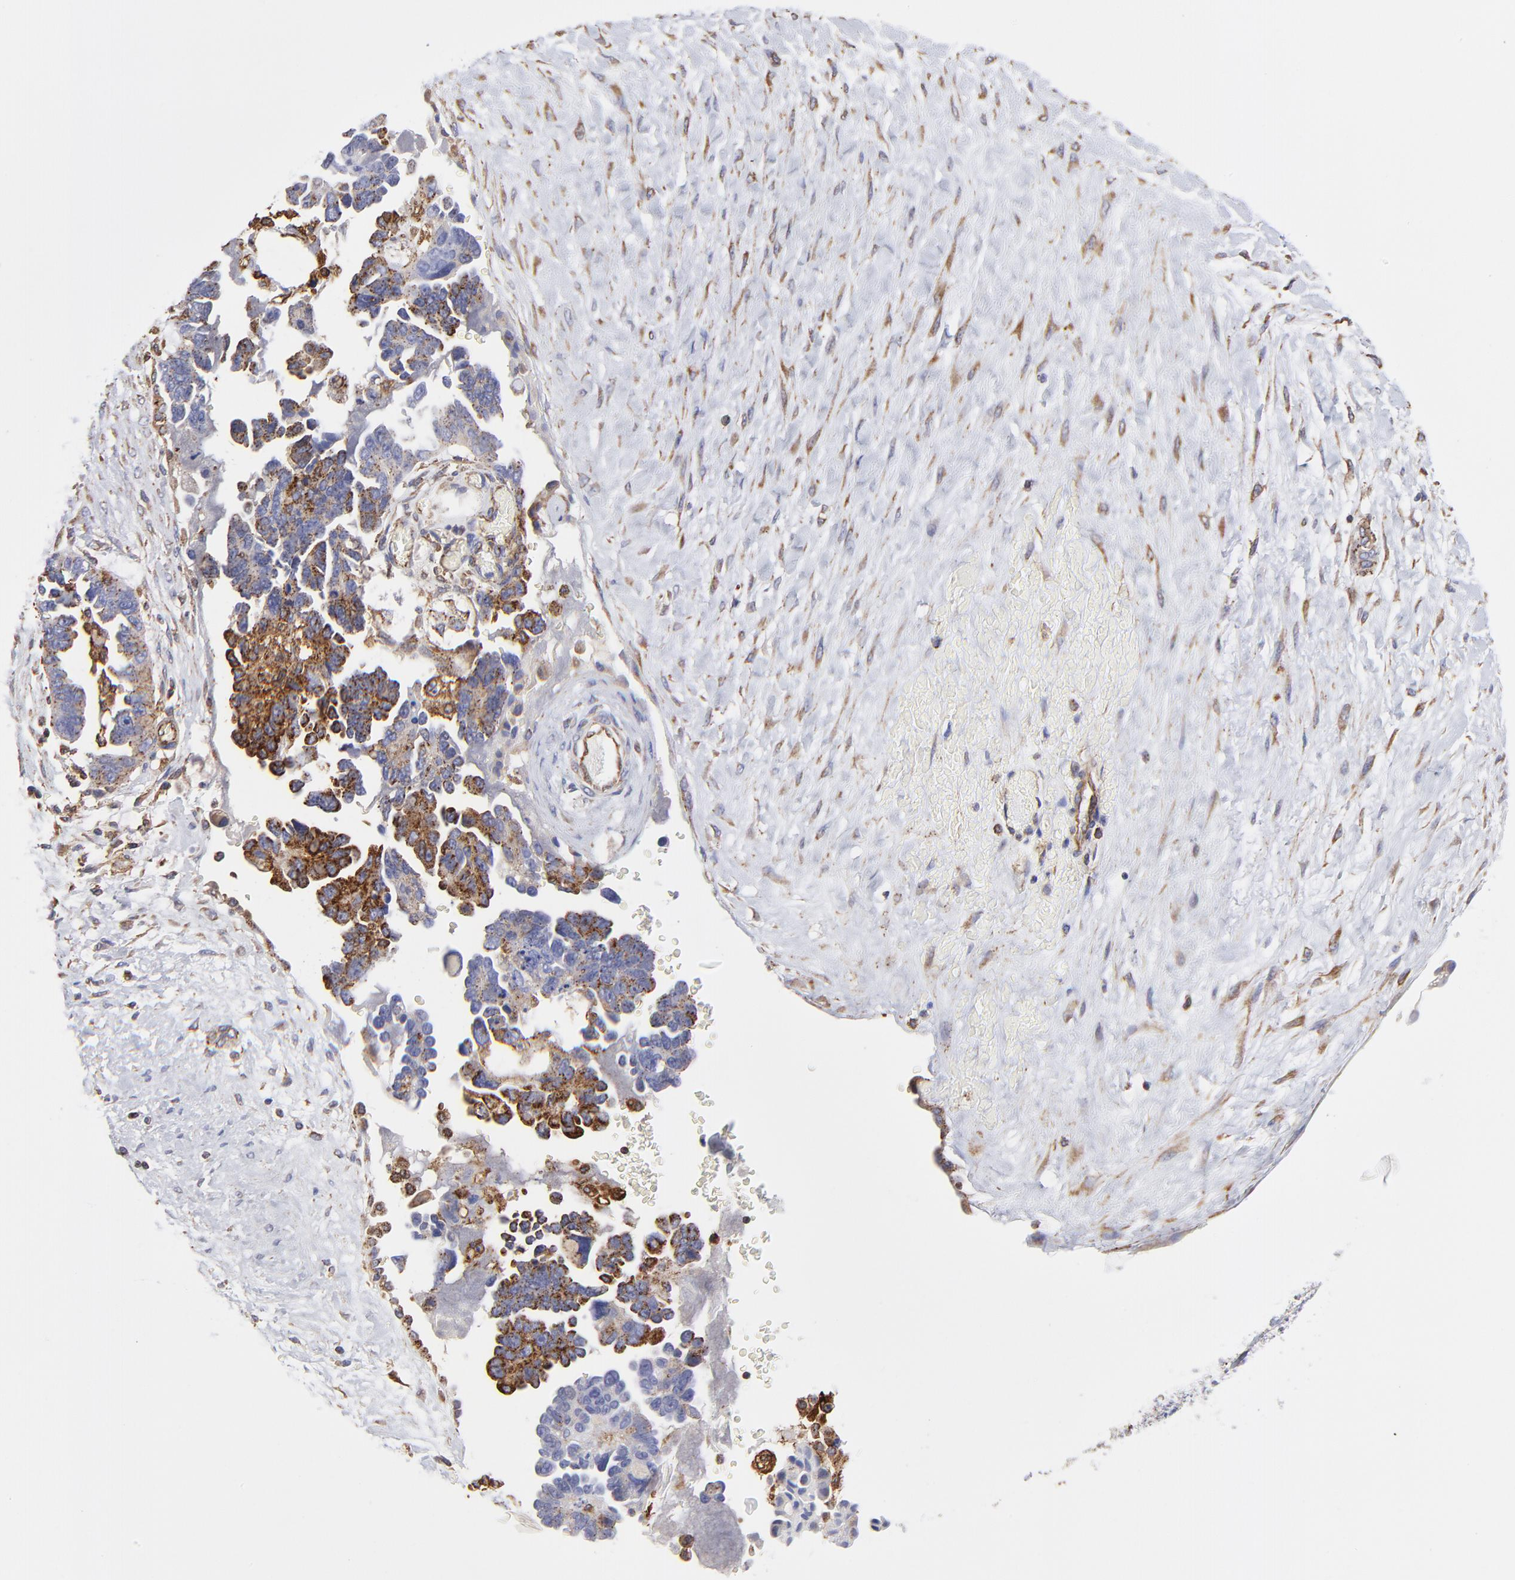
{"staining": {"intensity": "strong", "quantity": "25%-75%", "location": "cytoplasmic/membranous"}, "tissue": "ovarian cancer", "cell_type": "Tumor cells", "image_type": "cancer", "snomed": [{"axis": "morphology", "description": "Cystadenocarcinoma, serous, NOS"}, {"axis": "topography", "description": "Ovary"}], "caption": "Strong cytoplasmic/membranous protein staining is identified in about 25%-75% of tumor cells in ovarian cancer (serous cystadenocarcinoma).", "gene": "COX8C", "patient": {"sex": "female", "age": 63}}